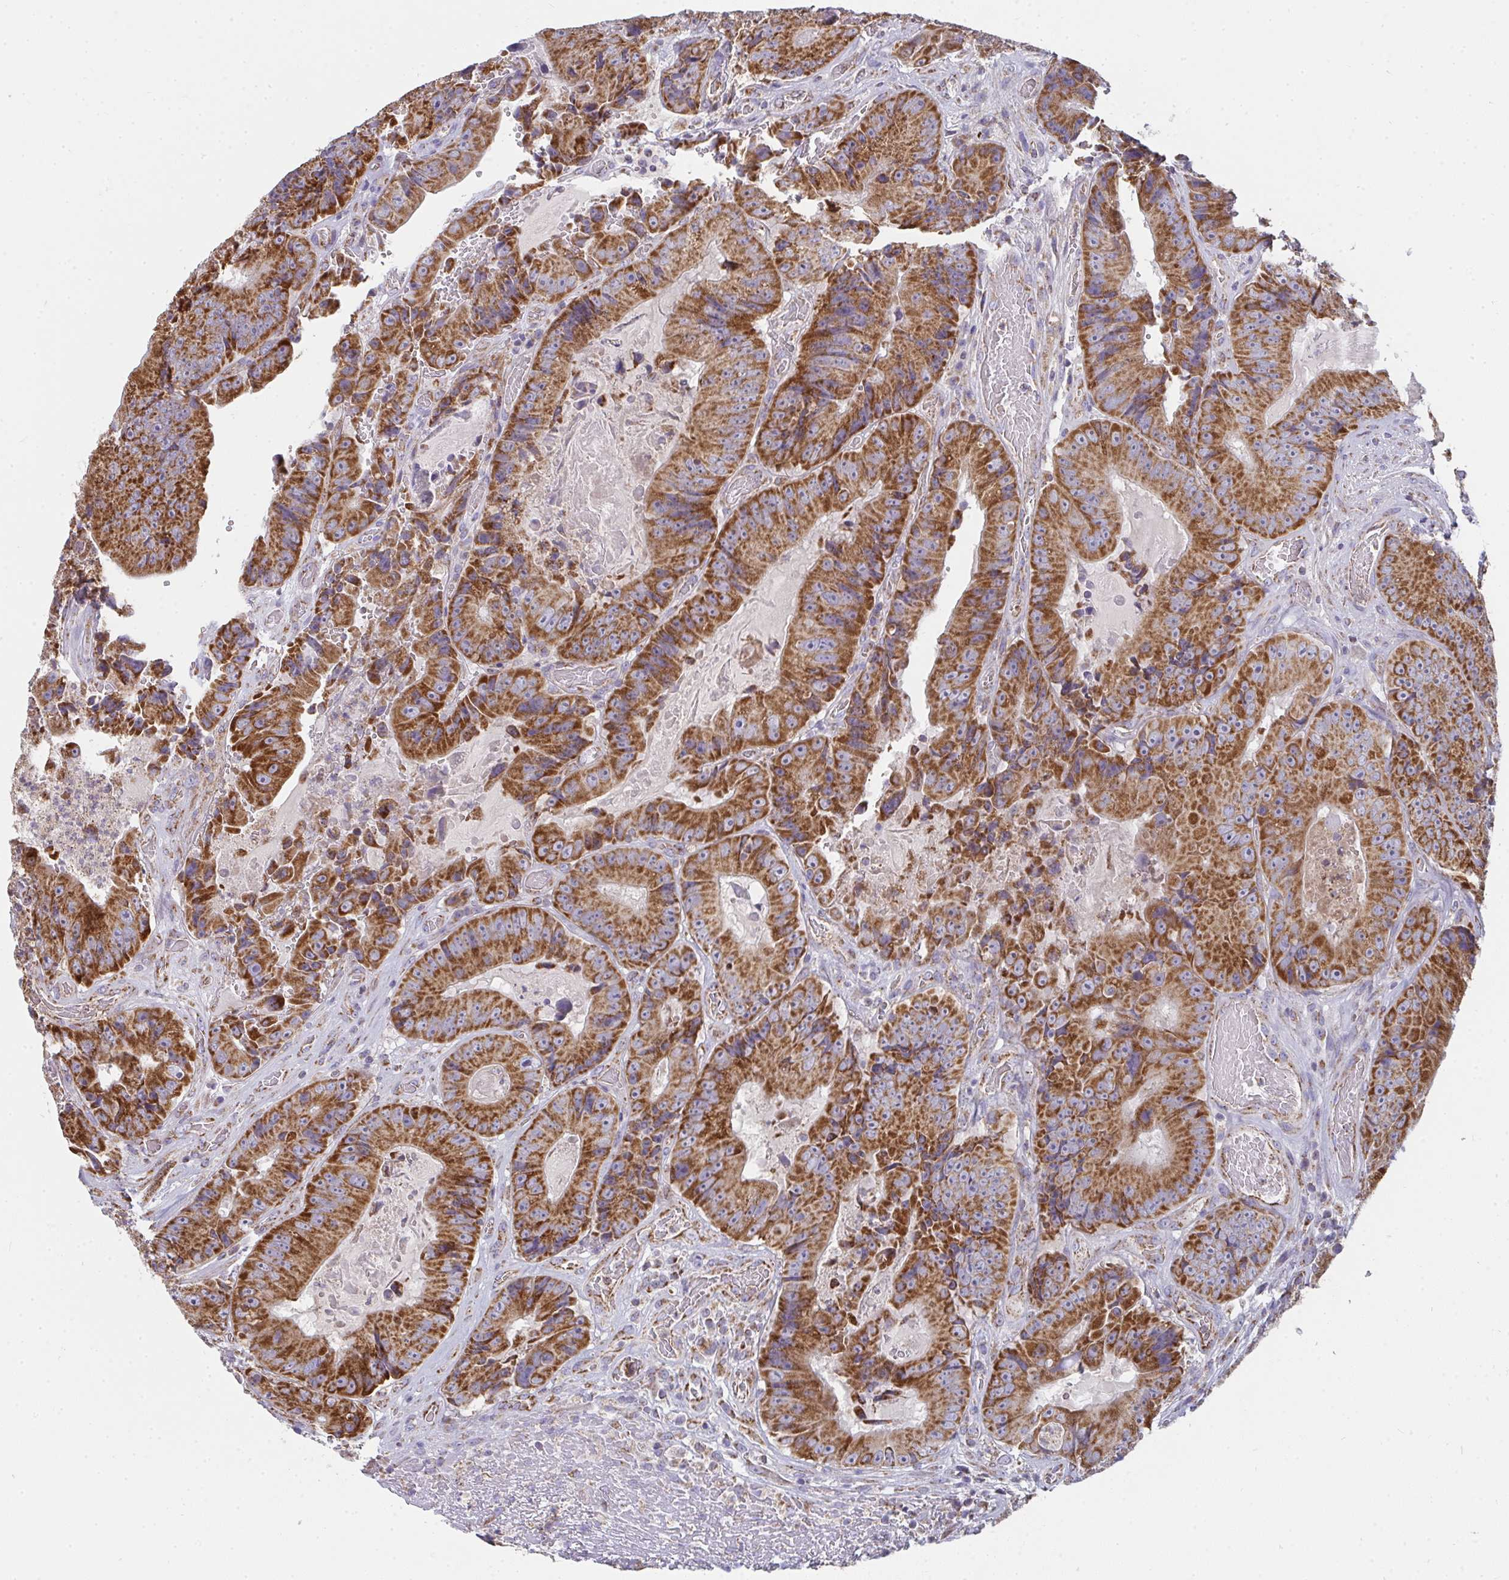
{"staining": {"intensity": "strong", "quantity": ">75%", "location": "cytoplasmic/membranous"}, "tissue": "colorectal cancer", "cell_type": "Tumor cells", "image_type": "cancer", "snomed": [{"axis": "morphology", "description": "Adenocarcinoma, NOS"}, {"axis": "topography", "description": "Colon"}], "caption": "Tumor cells display high levels of strong cytoplasmic/membranous staining in approximately >75% of cells in human colorectal adenocarcinoma. (Brightfield microscopy of DAB IHC at high magnification).", "gene": "FAHD1", "patient": {"sex": "female", "age": 86}}